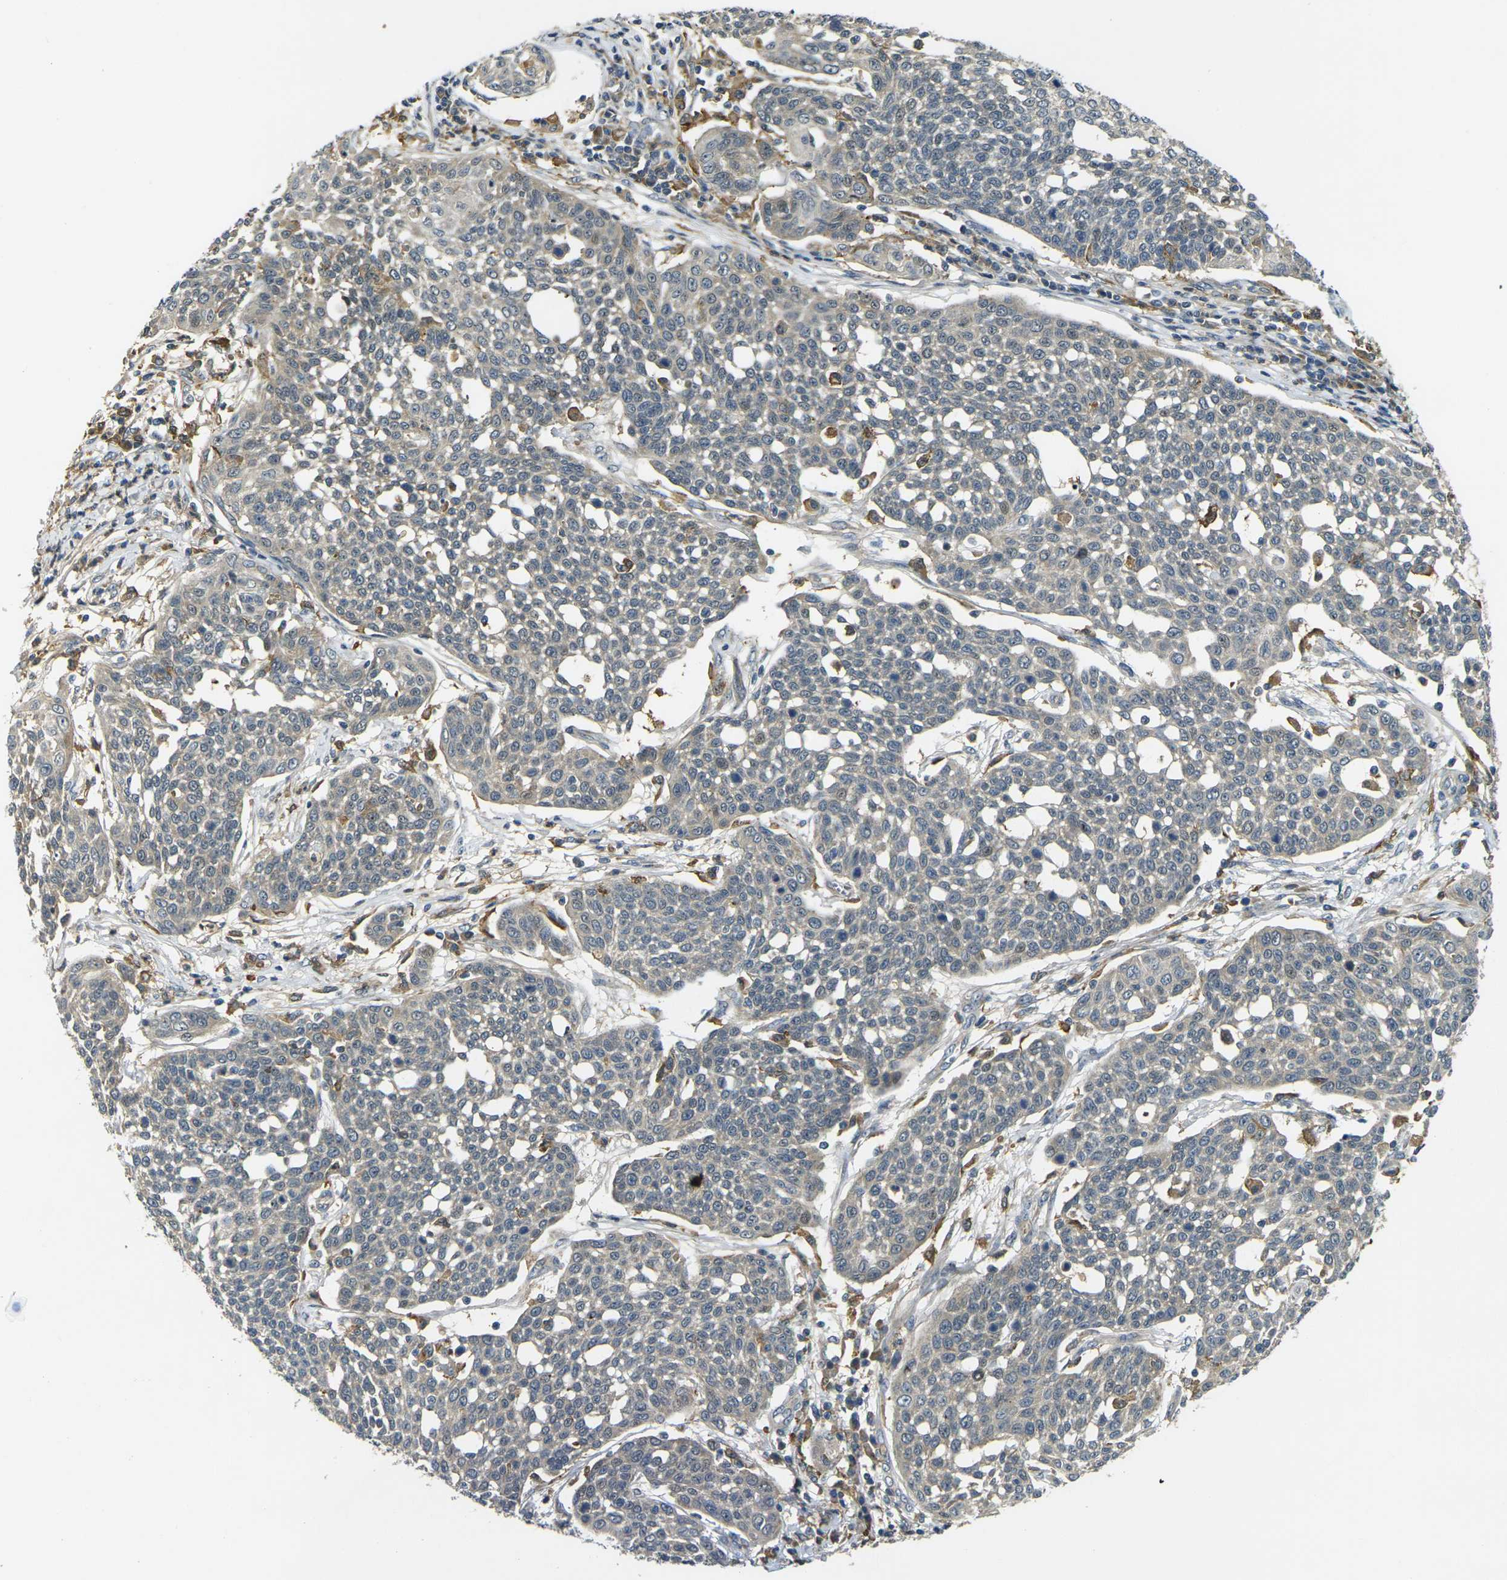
{"staining": {"intensity": "weak", "quantity": ">75%", "location": "cytoplasmic/membranous,nuclear"}, "tissue": "cervical cancer", "cell_type": "Tumor cells", "image_type": "cancer", "snomed": [{"axis": "morphology", "description": "Squamous cell carcinoma, NOS"}, {"axis": "topography", "description": "Cervix"}], "caption": "Immunohistochemistry (IHC) image of neoplastic tissue: human cervical cancer stained using immunohistochemistry (IHC) shows low levels of weak protein expression localized specifically in the cytoplasmic/membranous and nuclear of tumor cells, appearing as a cytoplasmic/membranous and nuclear brown color.", "gene": "PIGL", "patient": {"sex": "female", "age": 34}}